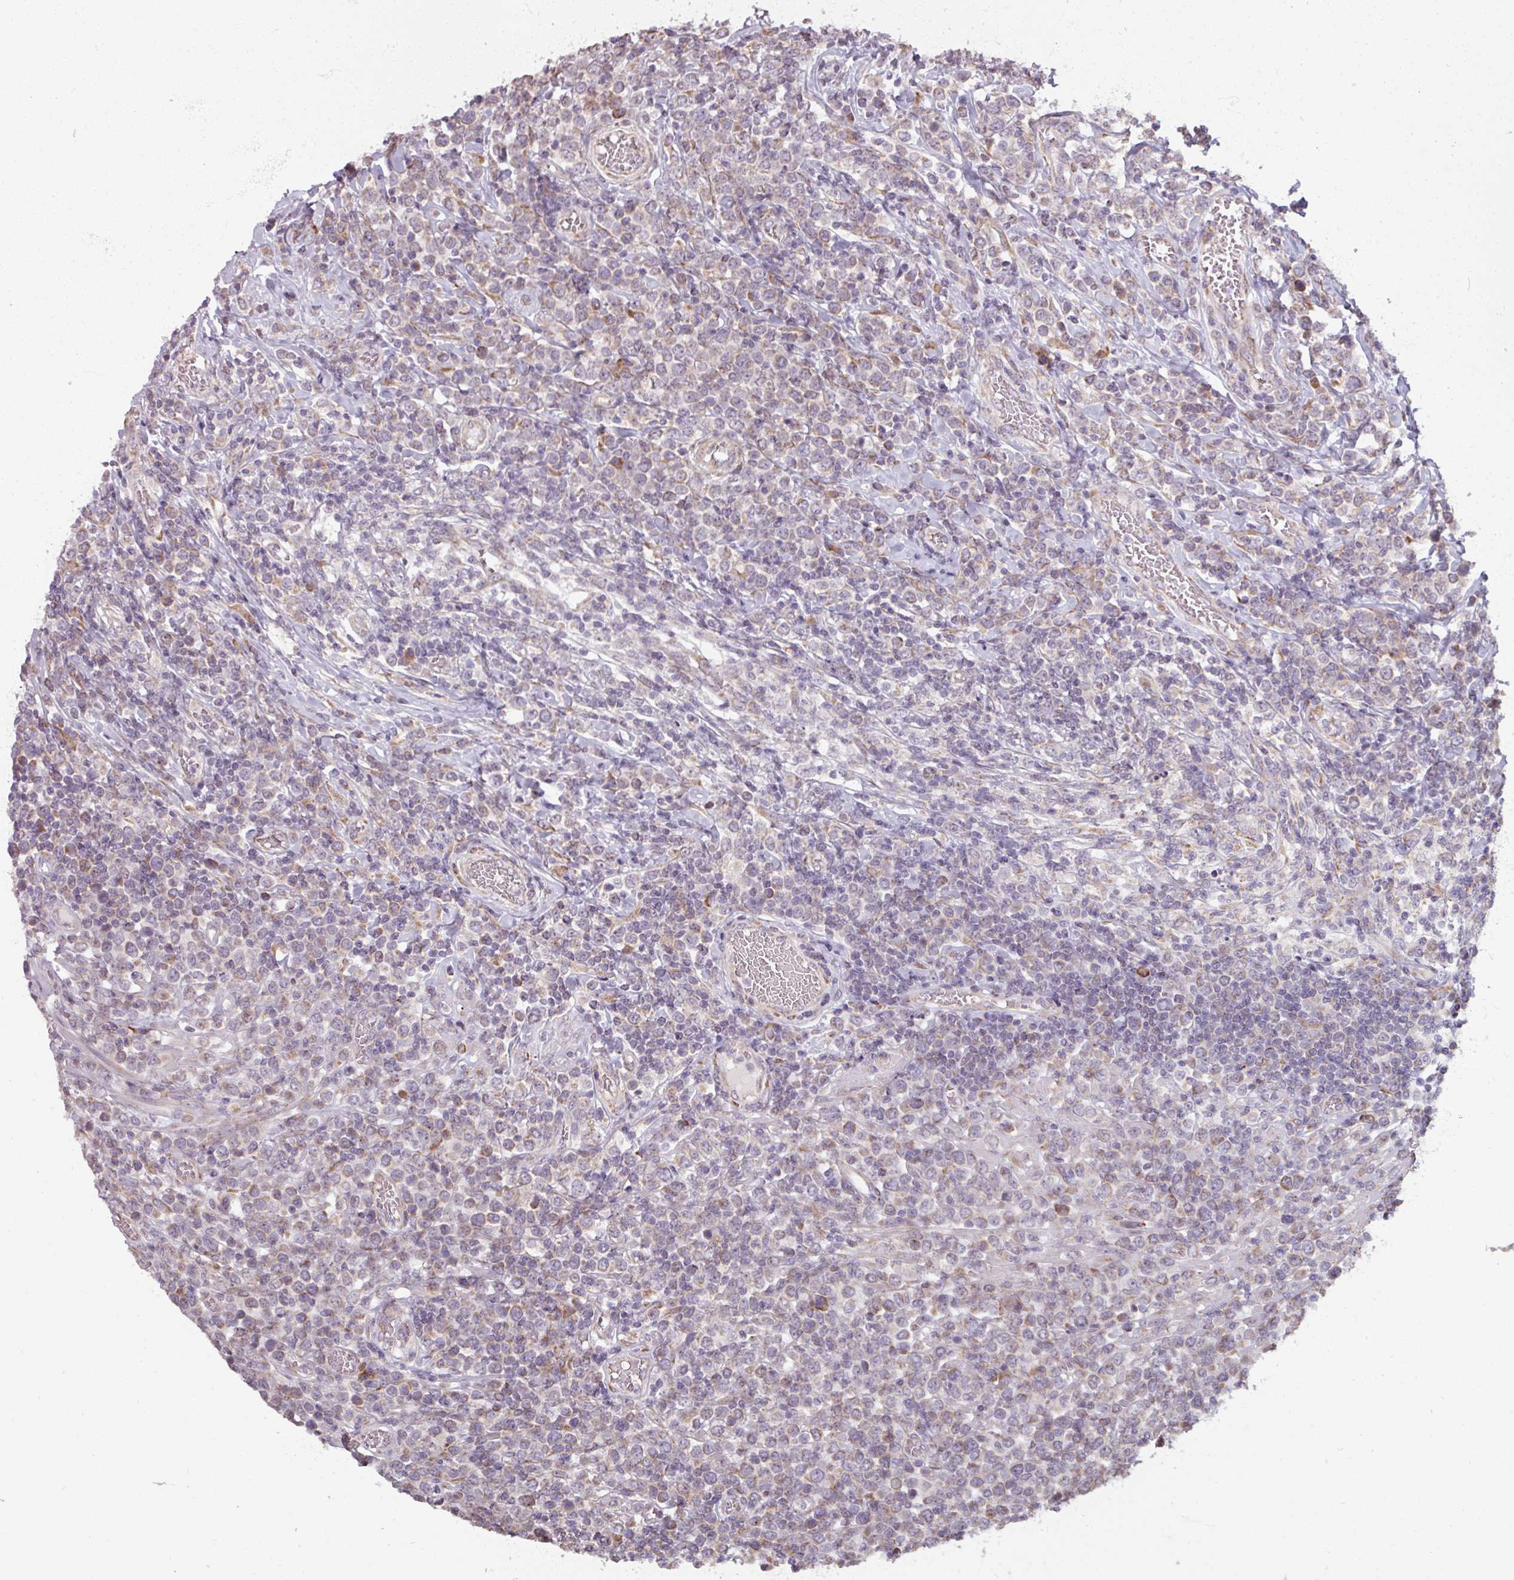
{"staining": {"intensity": "weak", "quantity": "<25%", "location": "cytoplasmic/membranous"}, "tissue": "lymphoma", "cell_type": "Tumor cells", "image_type": "cancer", "snomed": [{"axis": "morphology", "description": "Malignant lymphoma, non-Hodgkin's type, High grade"}, {"axis": "topography", "description": "Soft tissue"}], "caption": "High magnification brightfield microscopy of malignant lymphoma, non-Hodgkin's type (high-grade) stained with DAB (3,3'-diaminobenzidine) (brown) and counterstained with hematoxylin (blue): tumor cells show no significant positivity.", "gene": "MAGT1", "patient": {"sex": "female", "age": 56}}